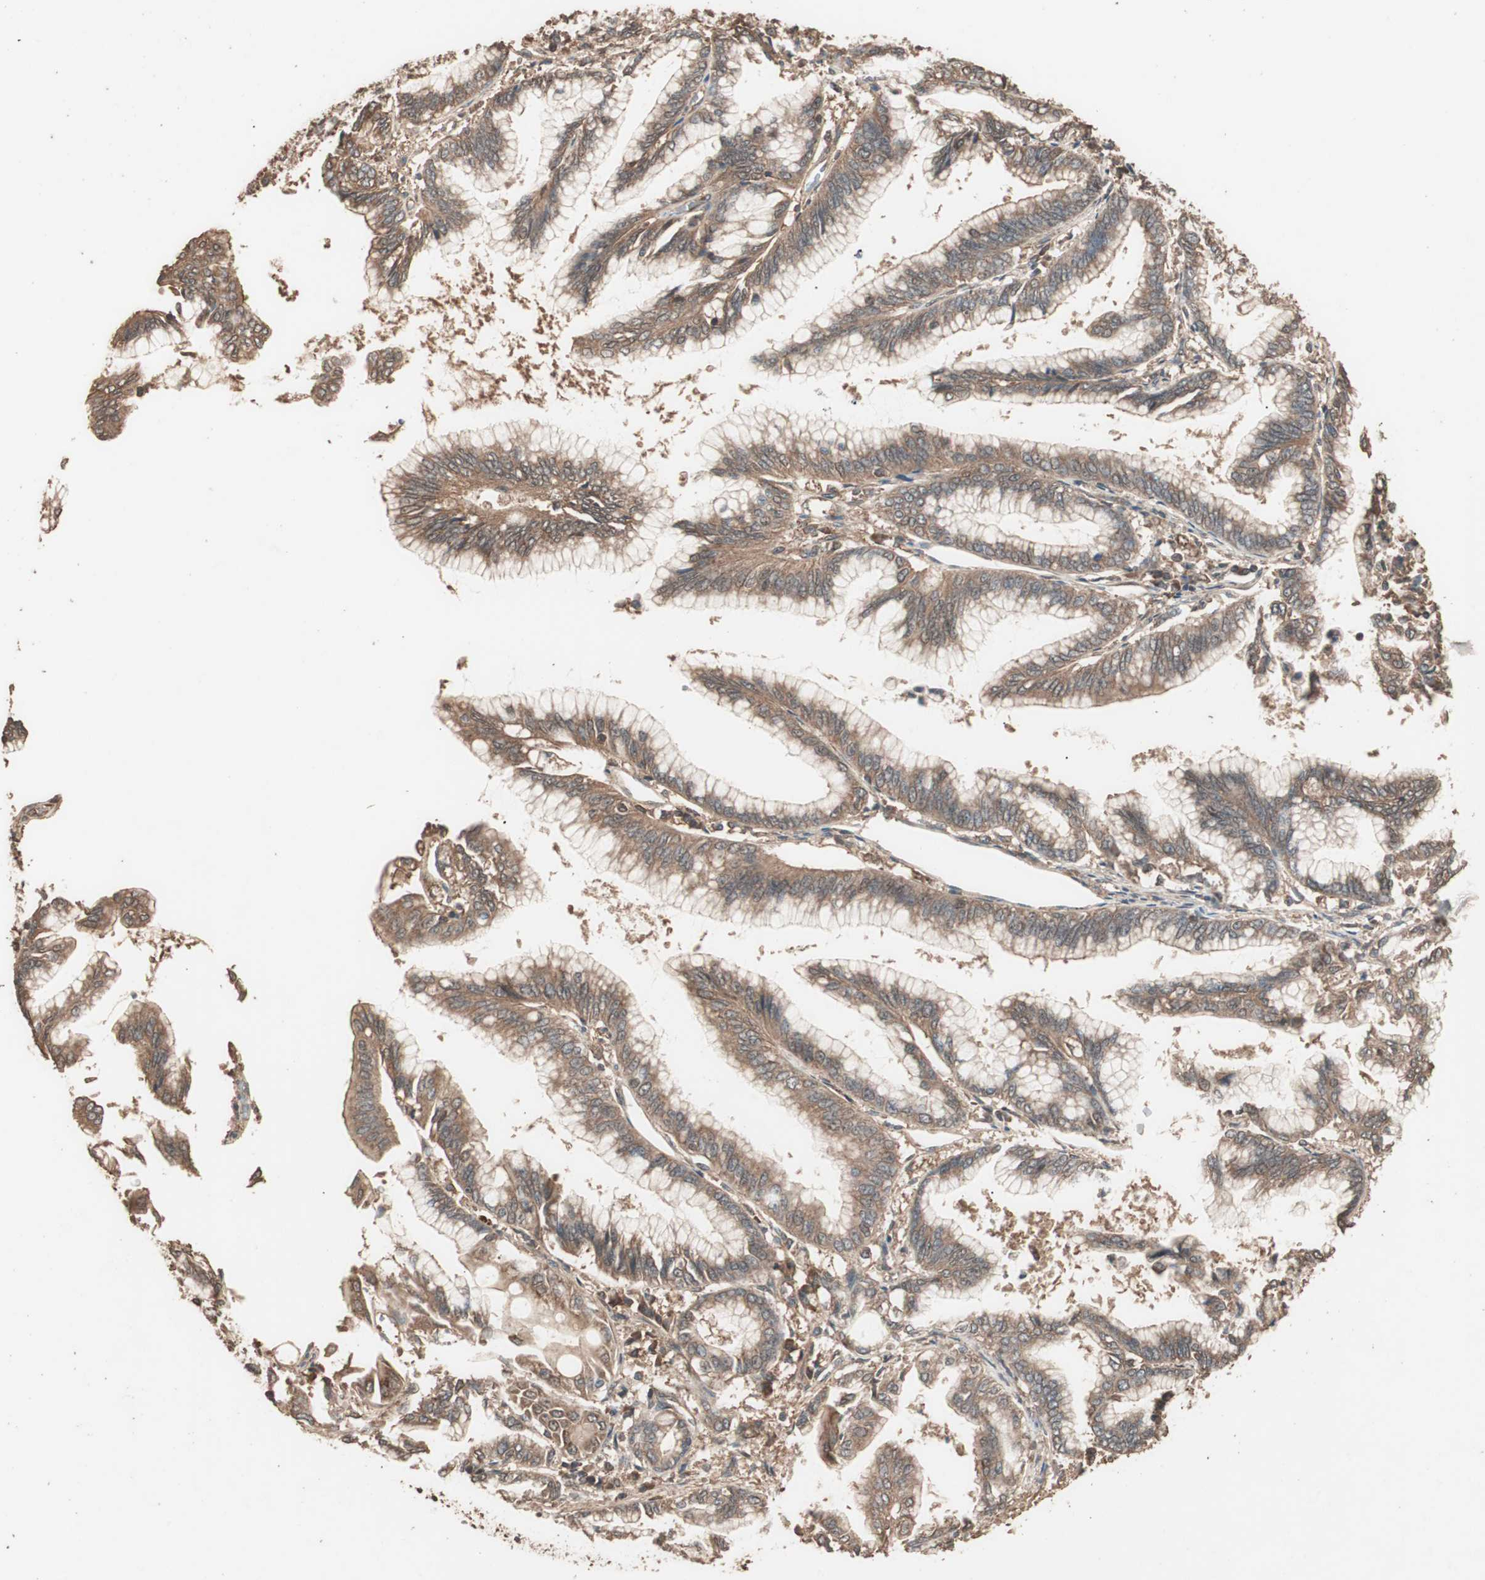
{"staining": {"intensity": "moderate", "quantity": ">75%", "location": "cytoplasmic/membranous"}, "tissue": "pancreatic cancer", "cell_type": "Tumor cells", "image_type": "cancer", "snomed": [{"axis": "morphology", "description": "Adenocarcinoma, NOS"}, {"axis": "topography", "description": "Pancreas"}], "caption": "Moderate cytoplasmic/membranous protein expression is identified in approximately >75% of tumor cells in pancreatic cancer.", "gene": "CCN4", "patient": {"sex": "female", "age": 64}}